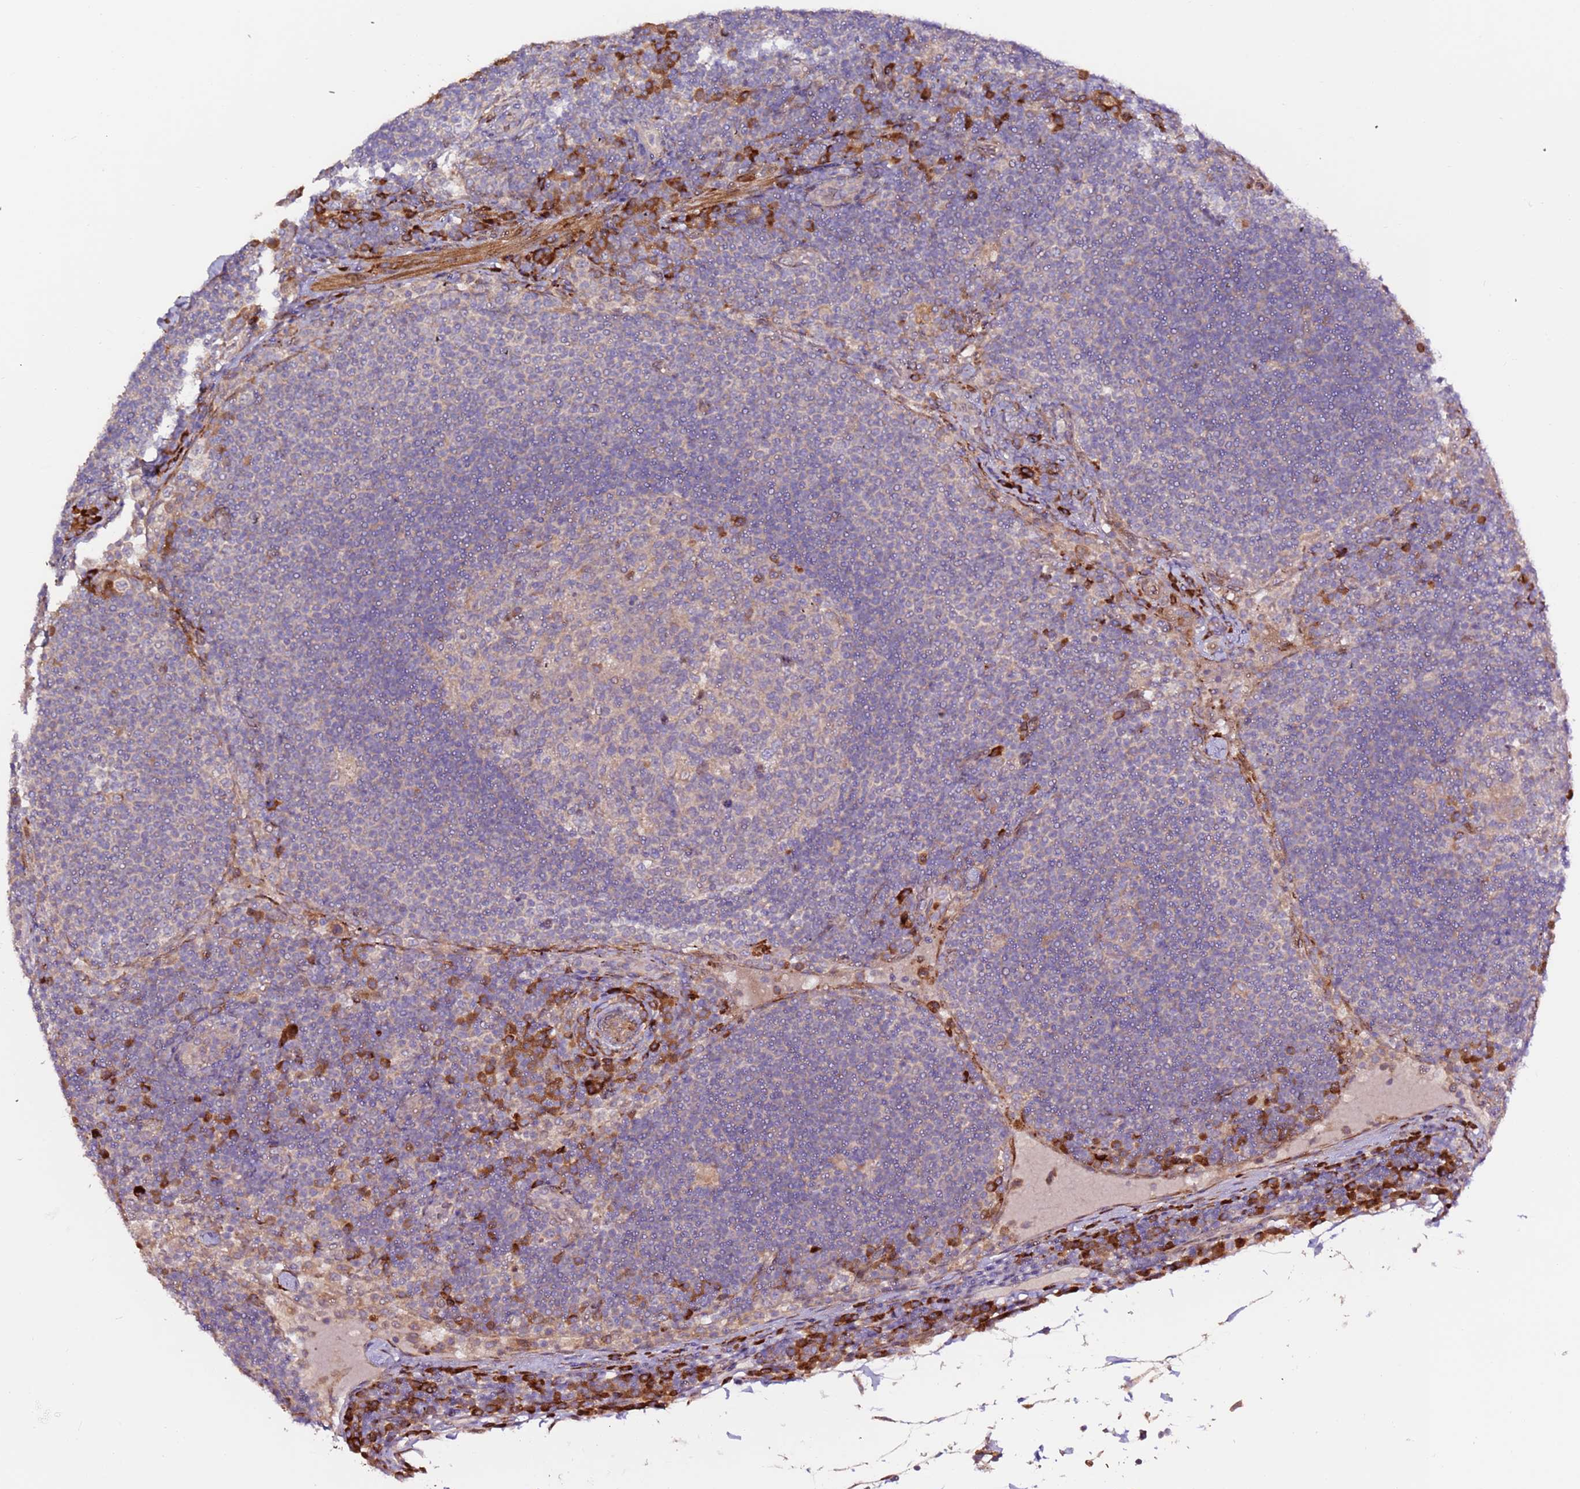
{"staining": {"intensity": "negative", "quantity": "none", "location": "none"}, "tissue": "lymph node", "cell_type": "Germinal center cells", "image_type": "normal", "snomed": [{"axis": "morphology", "description": "Normal tissue, NOS"}, {"axis": "topography", "description": "Lymph node"}], "caption": "High magnification brightfield microscopy of benign lymph node stained with DAB (brown) and counterstained with hematoxylin (blue): germinal center cells show no significant expression.", "gene": "HSD17B7", "patient": {"sex": "female", "age": 53}}